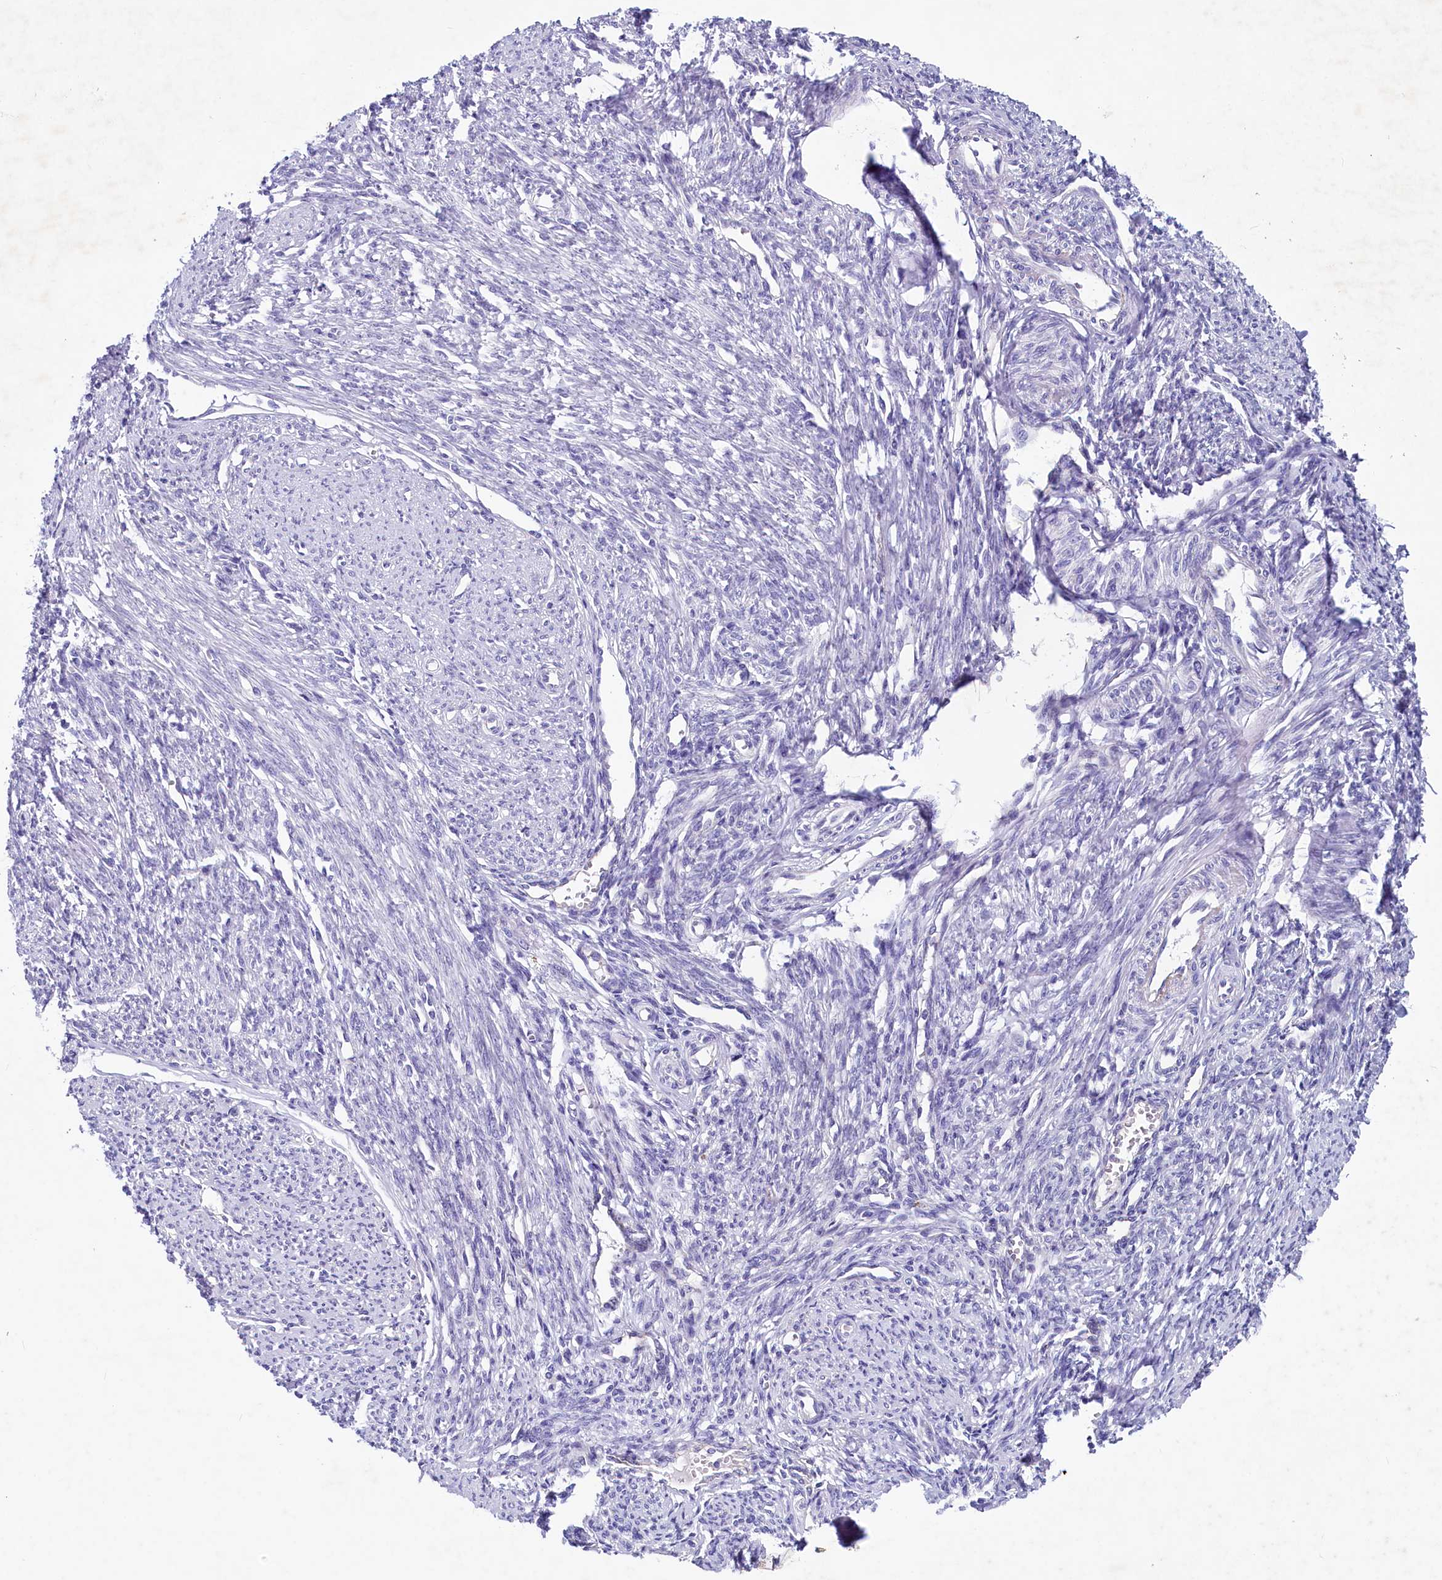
{"staining": {"intensity": "negative", "quantity": "none", "location": "none"}, "tissue": "smooth muscle", "cell_type": "Smooth muscle cells", "image_type": "normal", "snomed": [{"axis": "morphology", "description": "Normal tissue, NOS"}, {"axis": "topography", "description": "Smooth muscle"}, {"axis": "topography", "description": "Uterus"}], "caption": "The photomicrograph reveals no significant expression in smooth muscle cells of smooth muscle. (DAB (3,3'-diaminobenzidine) immunohistochemistry, high magnification).", "gene": "INSC", "patient": {"sex": "female", "age": 59}}